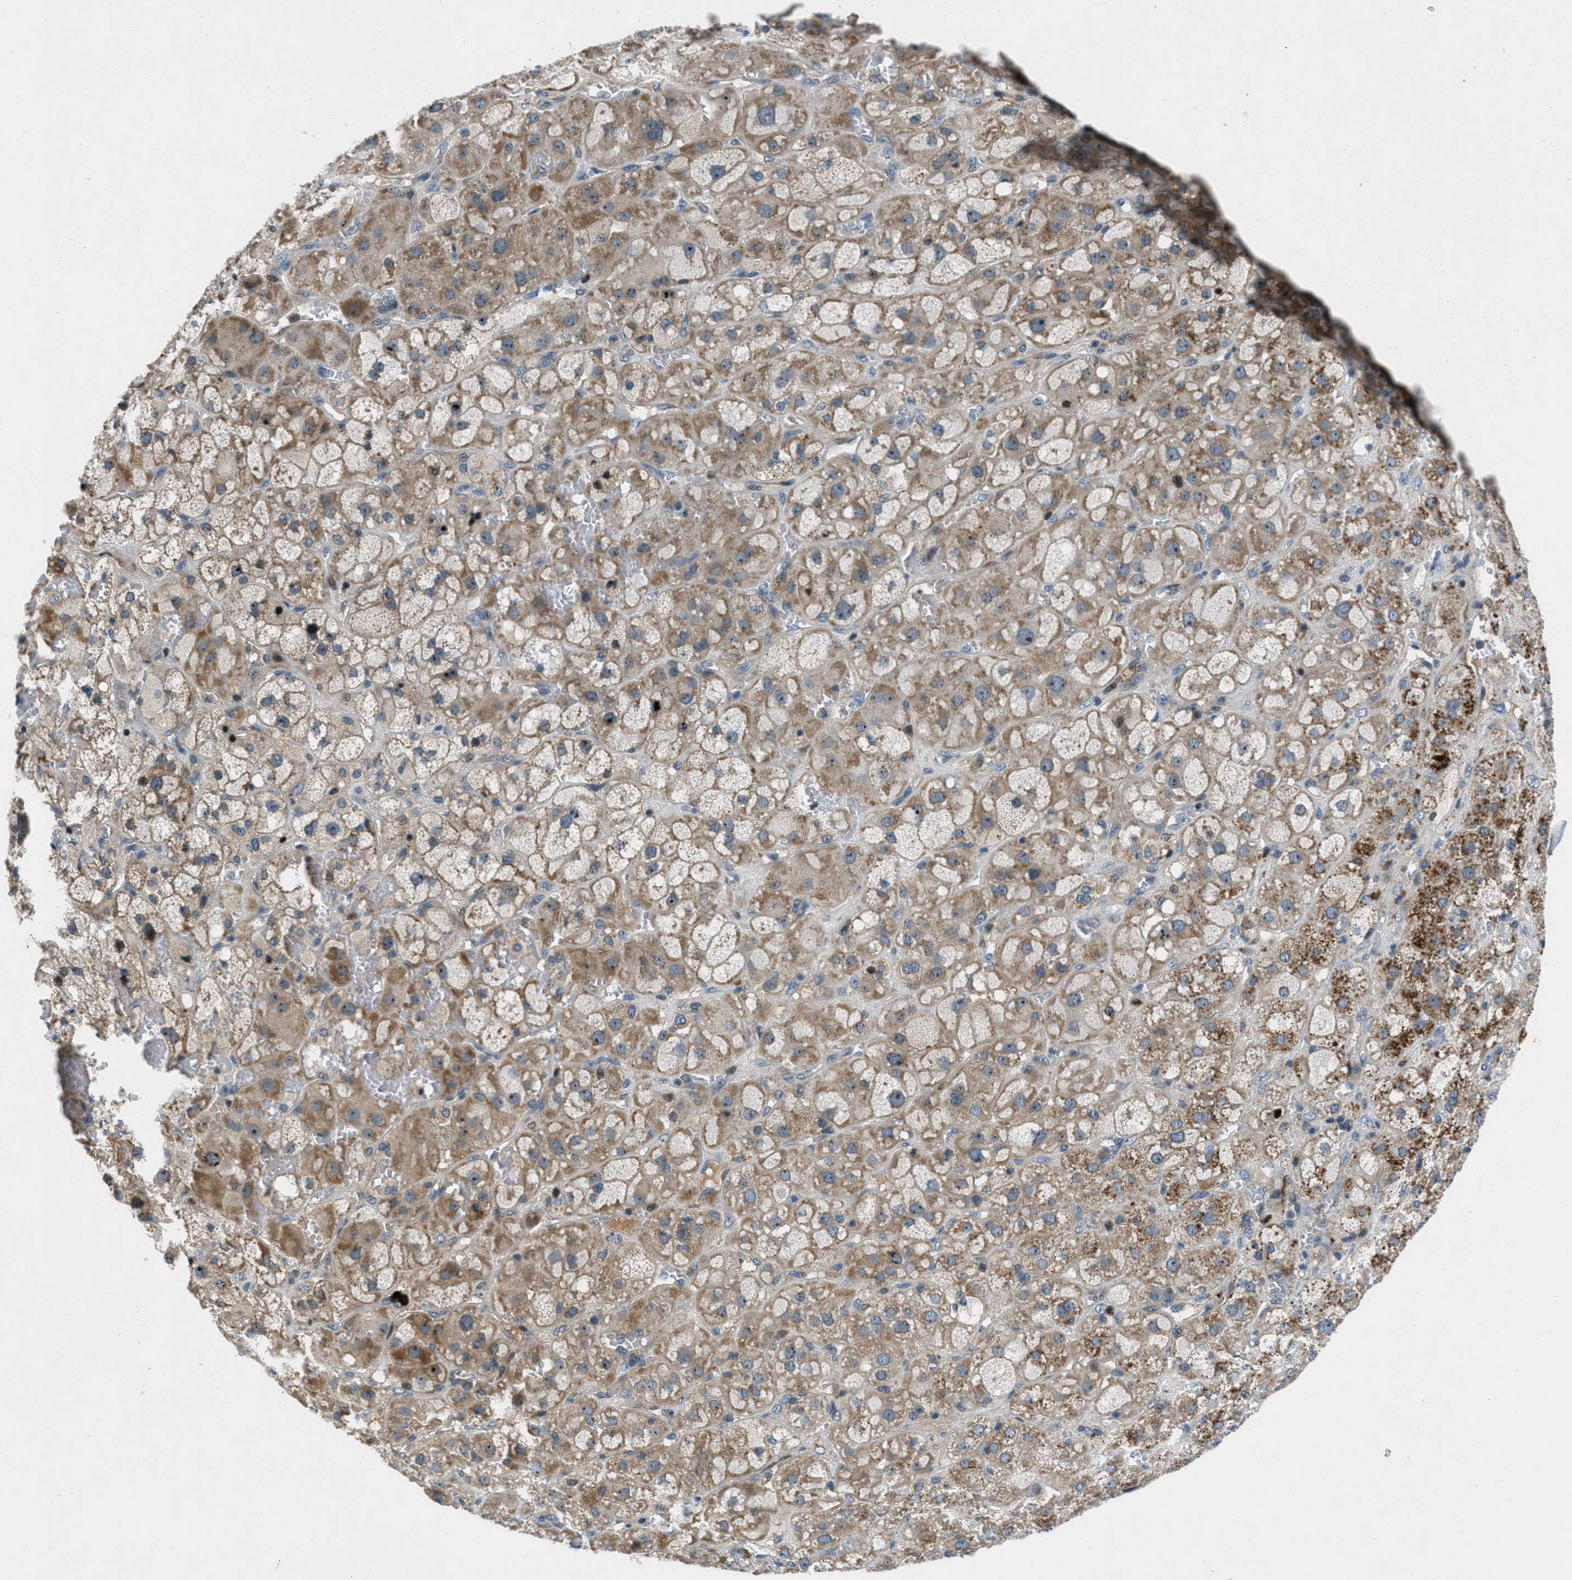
{"staining": {"intensity": "strong", "quantity": "25%-75%", "location": "cytoplasmic/membranous,nuclear"}, "tissue": "adrenal gland", "cell_type": "Glandular cells", "image_type": "normal", "snomed": [{"axis": "morphology", "description": "Normal tissue, NOS"}, {"axis": "topography", "description": "Adrenal gland"}], "caption": "IHC histopathology image of normal adrenal gland: adrenal gland stained using immunohistochemistry shows high levels of strong protein expression localized specifically in the cytoplasmic/membranous,nuclear of glandular cells, appearing as a cytoplasmic/membranous,nuclear brown color.", "gene": "CLEC2D", "patient": {"sex": "female", "age": 47}}